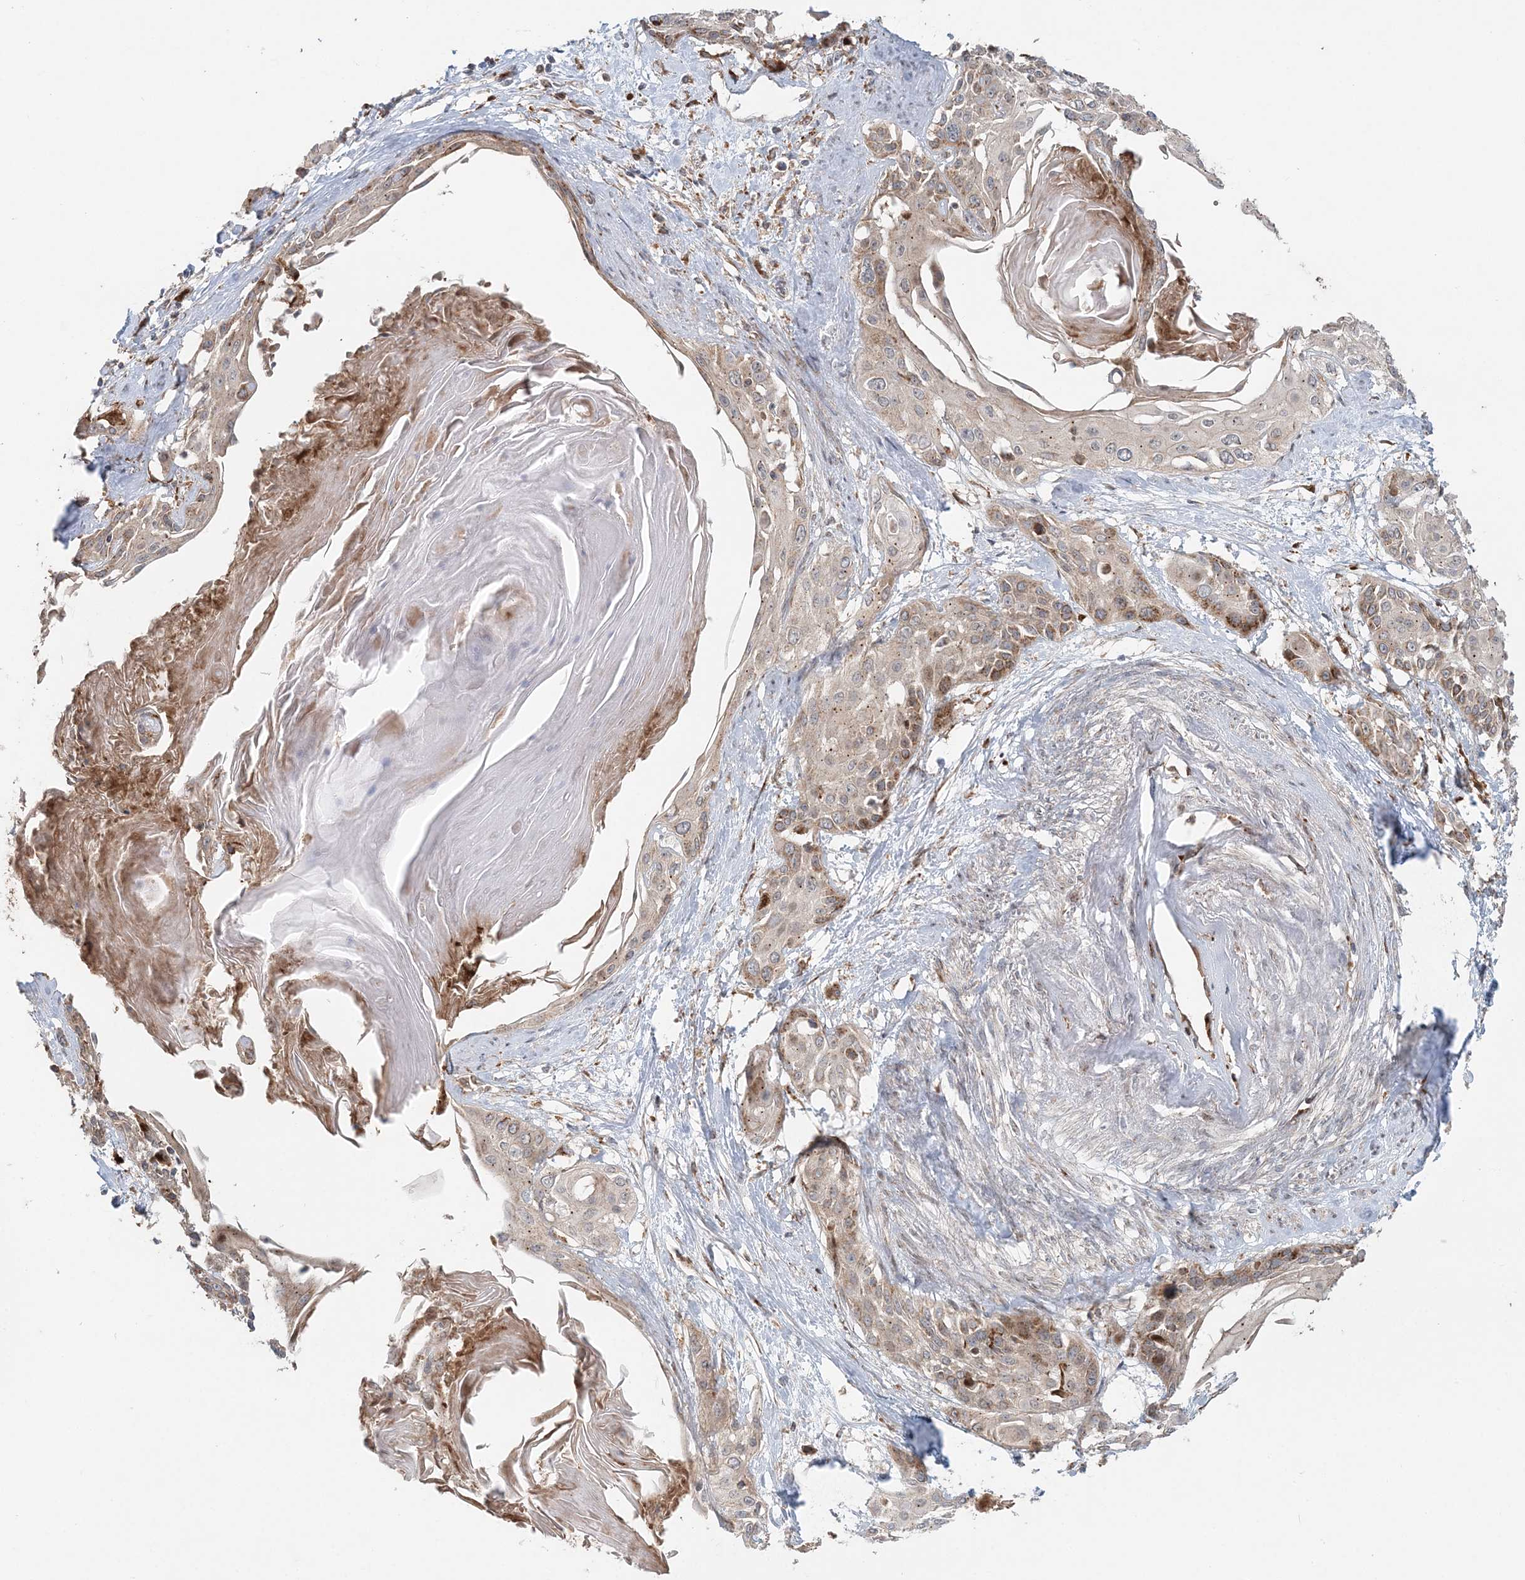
{"staining": {"intensity": "weak", "quantity": "25%-75%", "location": "cytoplasmic/membranous"}, "tissue": "cervical cancer", "cell_type": "Tumor cells", "image_type": "cancer", "snomed": [{"axis": "morphology", "description": "Squamous cell carcinoma, NOS"}, {"axis": "topography", "description": "Cervix"}], "caption": "Weak cytoplasmic/membranous staining is seen in approximately 25%-75% of tumor cells in cervical cancer. The protein is shown in brown color, while the nuclei are stained blue.", "gene": "ABCC3", "patient": {"sex": "female", "age": 57}}